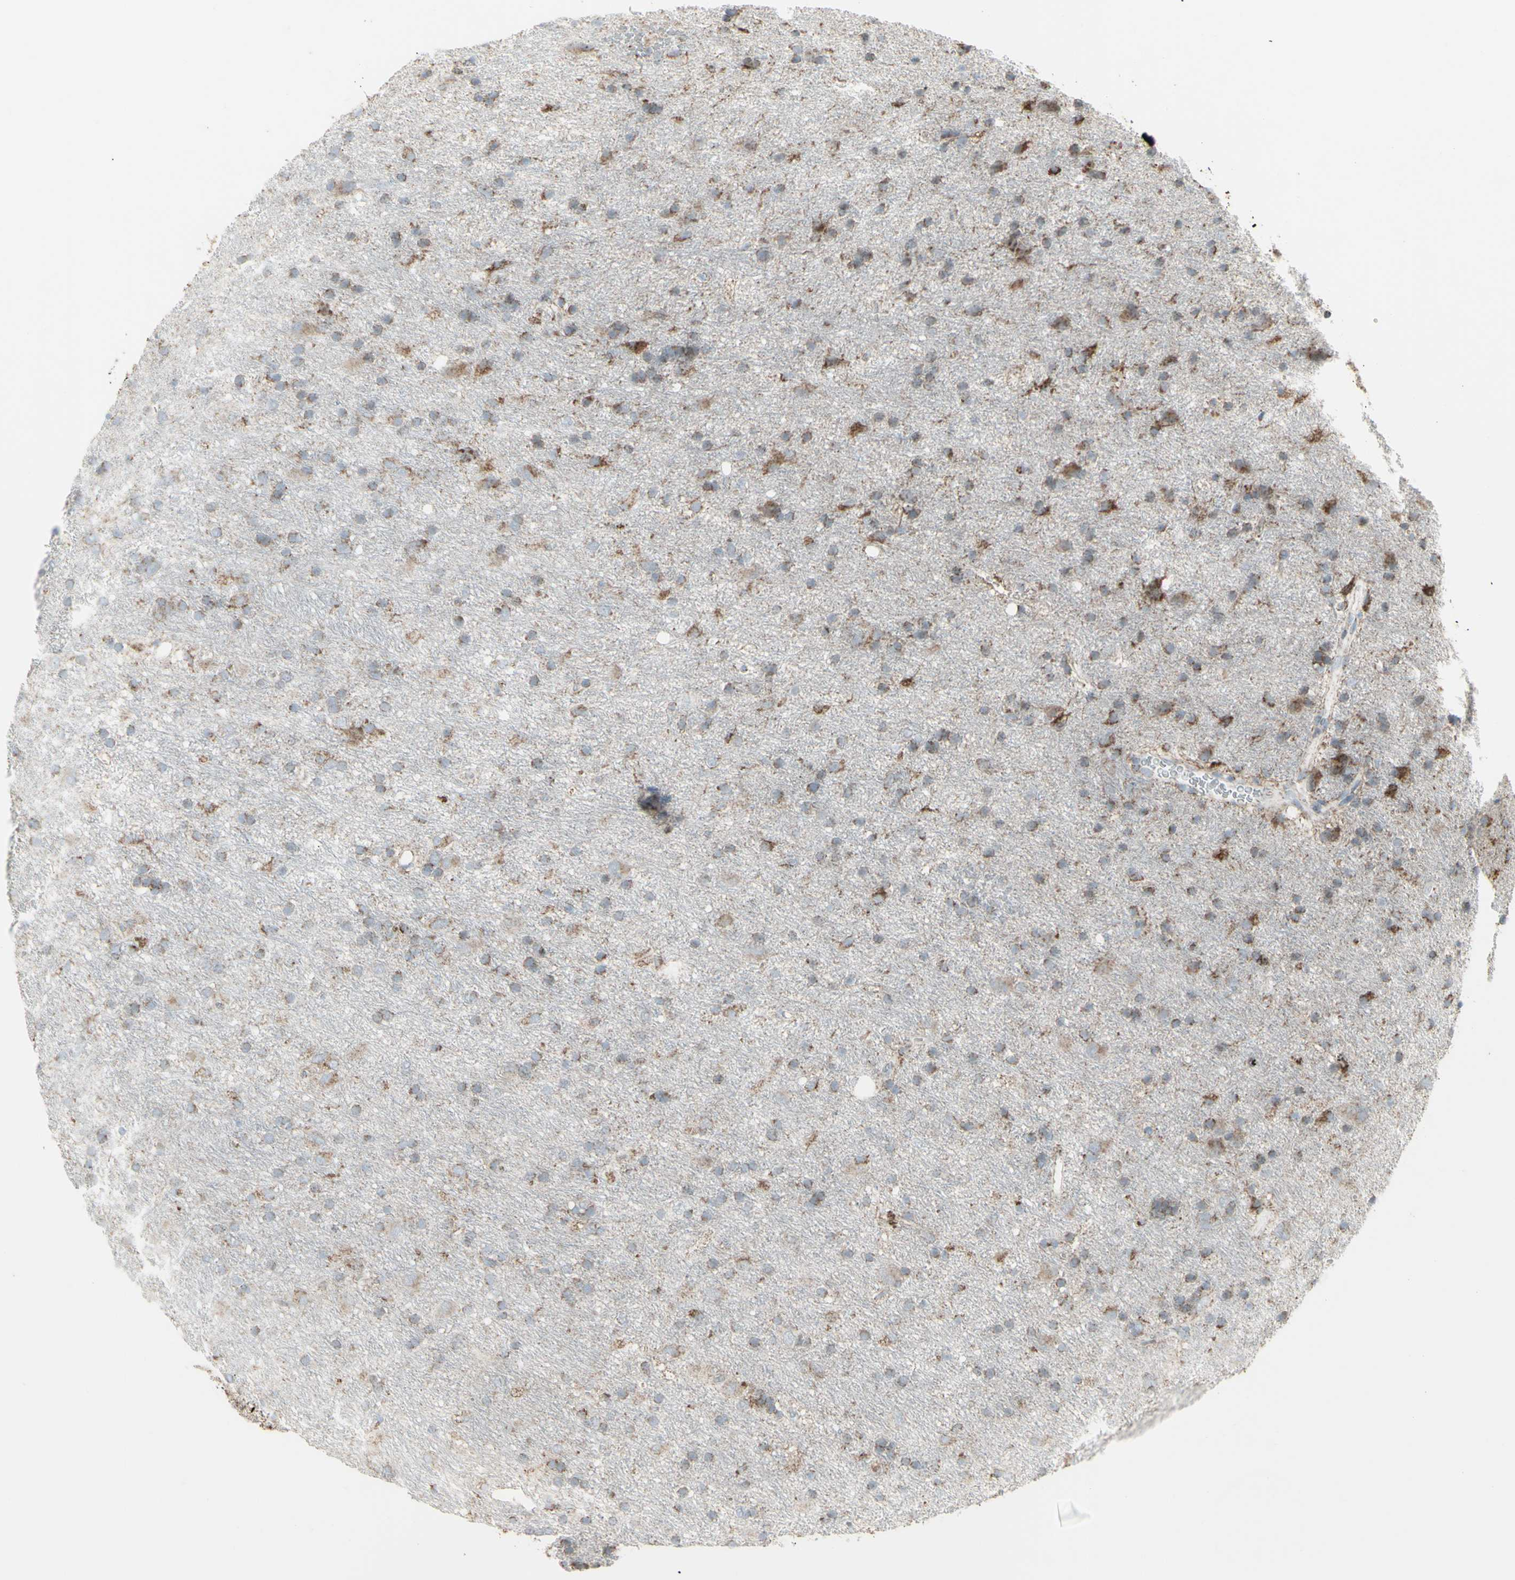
{"staining": {"intensity": "moderate", "quantity": ">75%", "location": "cytoplasmic/membranous"}, "tissue": "glioma", "cell_type": "Tumor cells", "image_type": "cancer", "snomed": [{"axis": "morphology", "description": "Glioma, malignant, Low grade"}, {"axis": "topography", "description": "Brain"}], "caption": "Immunohistochemical staining of malignant low-grade glioma displays medium levels of moderate cytoplasmic/membranous protein staining in approximately >75% of tumor cells.", "gene": "PLGRKT", "patient": {"sex": "male", "age": 77}}